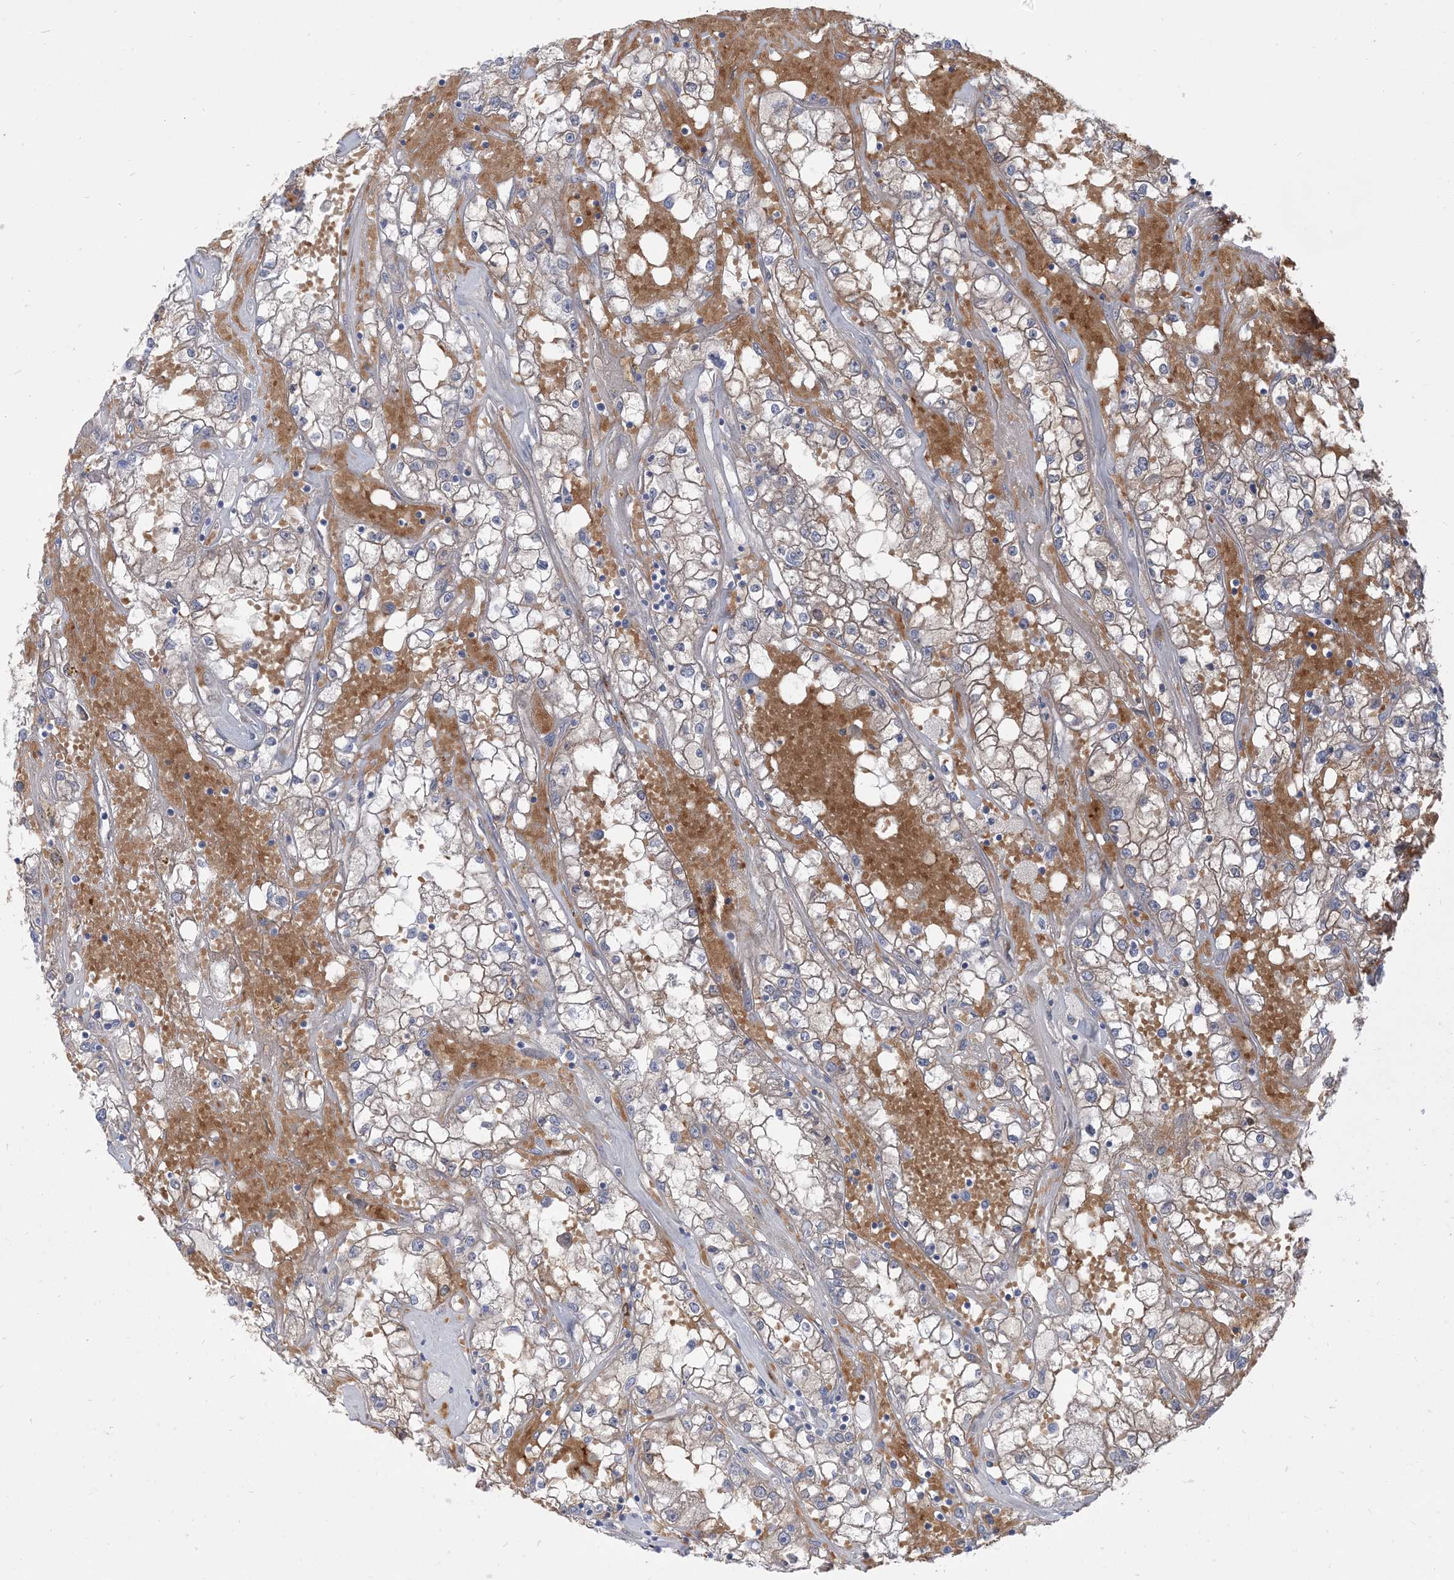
{"staining": {"intensity": "weak", "quantity": "25%-75%", "location": "cytoplasmic/membranous"}, "tissue": "renal cancer", "cell_type": "Tumor cells", "image_type": "cancer", "snomed": [{"axis": "morphology", "description": "Adenocarcinoma, NOS"}, {"axis": "topography", "description": "Kidney"}], "caption": "Renal adenocarcinoma tissue demonstrates weak cytoplasmic/membranous positivity in about 25%-75% of tumor cells The staining is performed using DAB brown chromogen to label protein expression. The nuclei are counter-stained blue using hematoxylin.", "gene": "RIN1", "patient": {"sex": "male", "age": 56}}